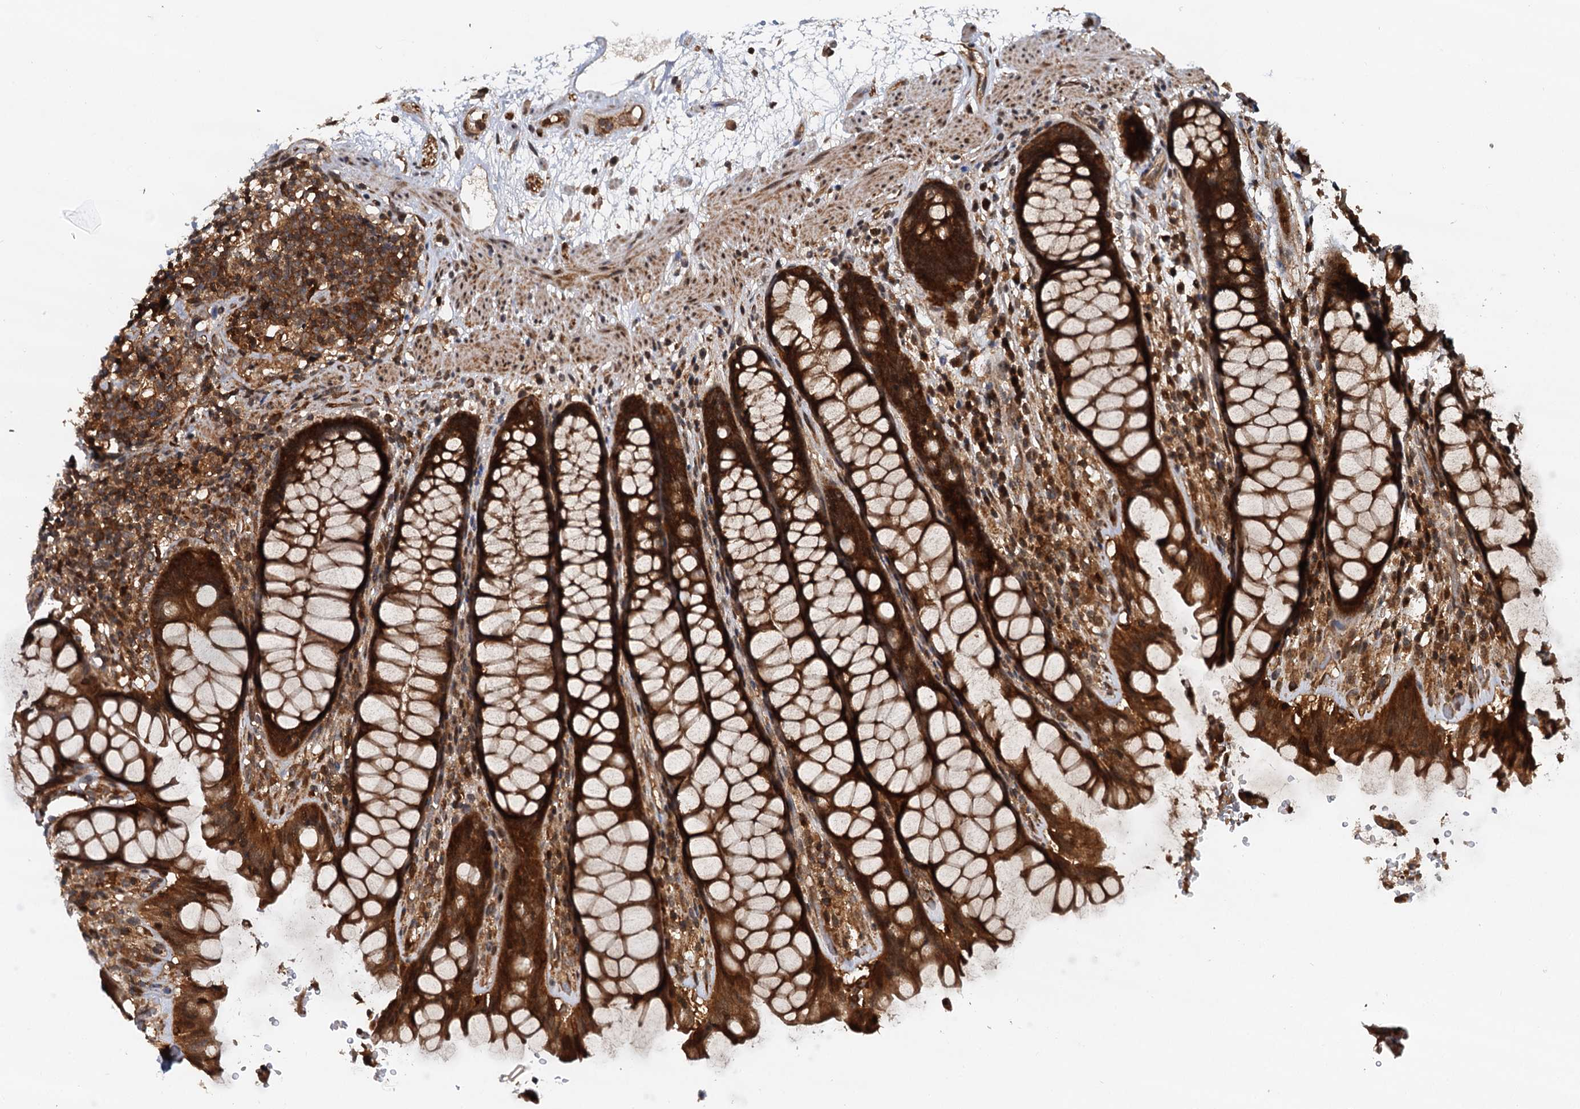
{"staining": {"intensity": "strong", "quantity": ">75%", "location": "cytoplasmic/membranous"}, "tissue": "rectum", "cell_type": "Glandular cells", "image_type": "normal", "snomed": [{"axis": "morphology", "description": "Normal tissue, NOS"}, {"axis": "topography", "description": "Rectum"}], "caption": "Glandular cells show high levels of strong cytoplasmic/membranous expression in about >75% of cells in unremarkable rectum.", "gene": "STUB1", "patient": {"sex": "male", "age": 64}}